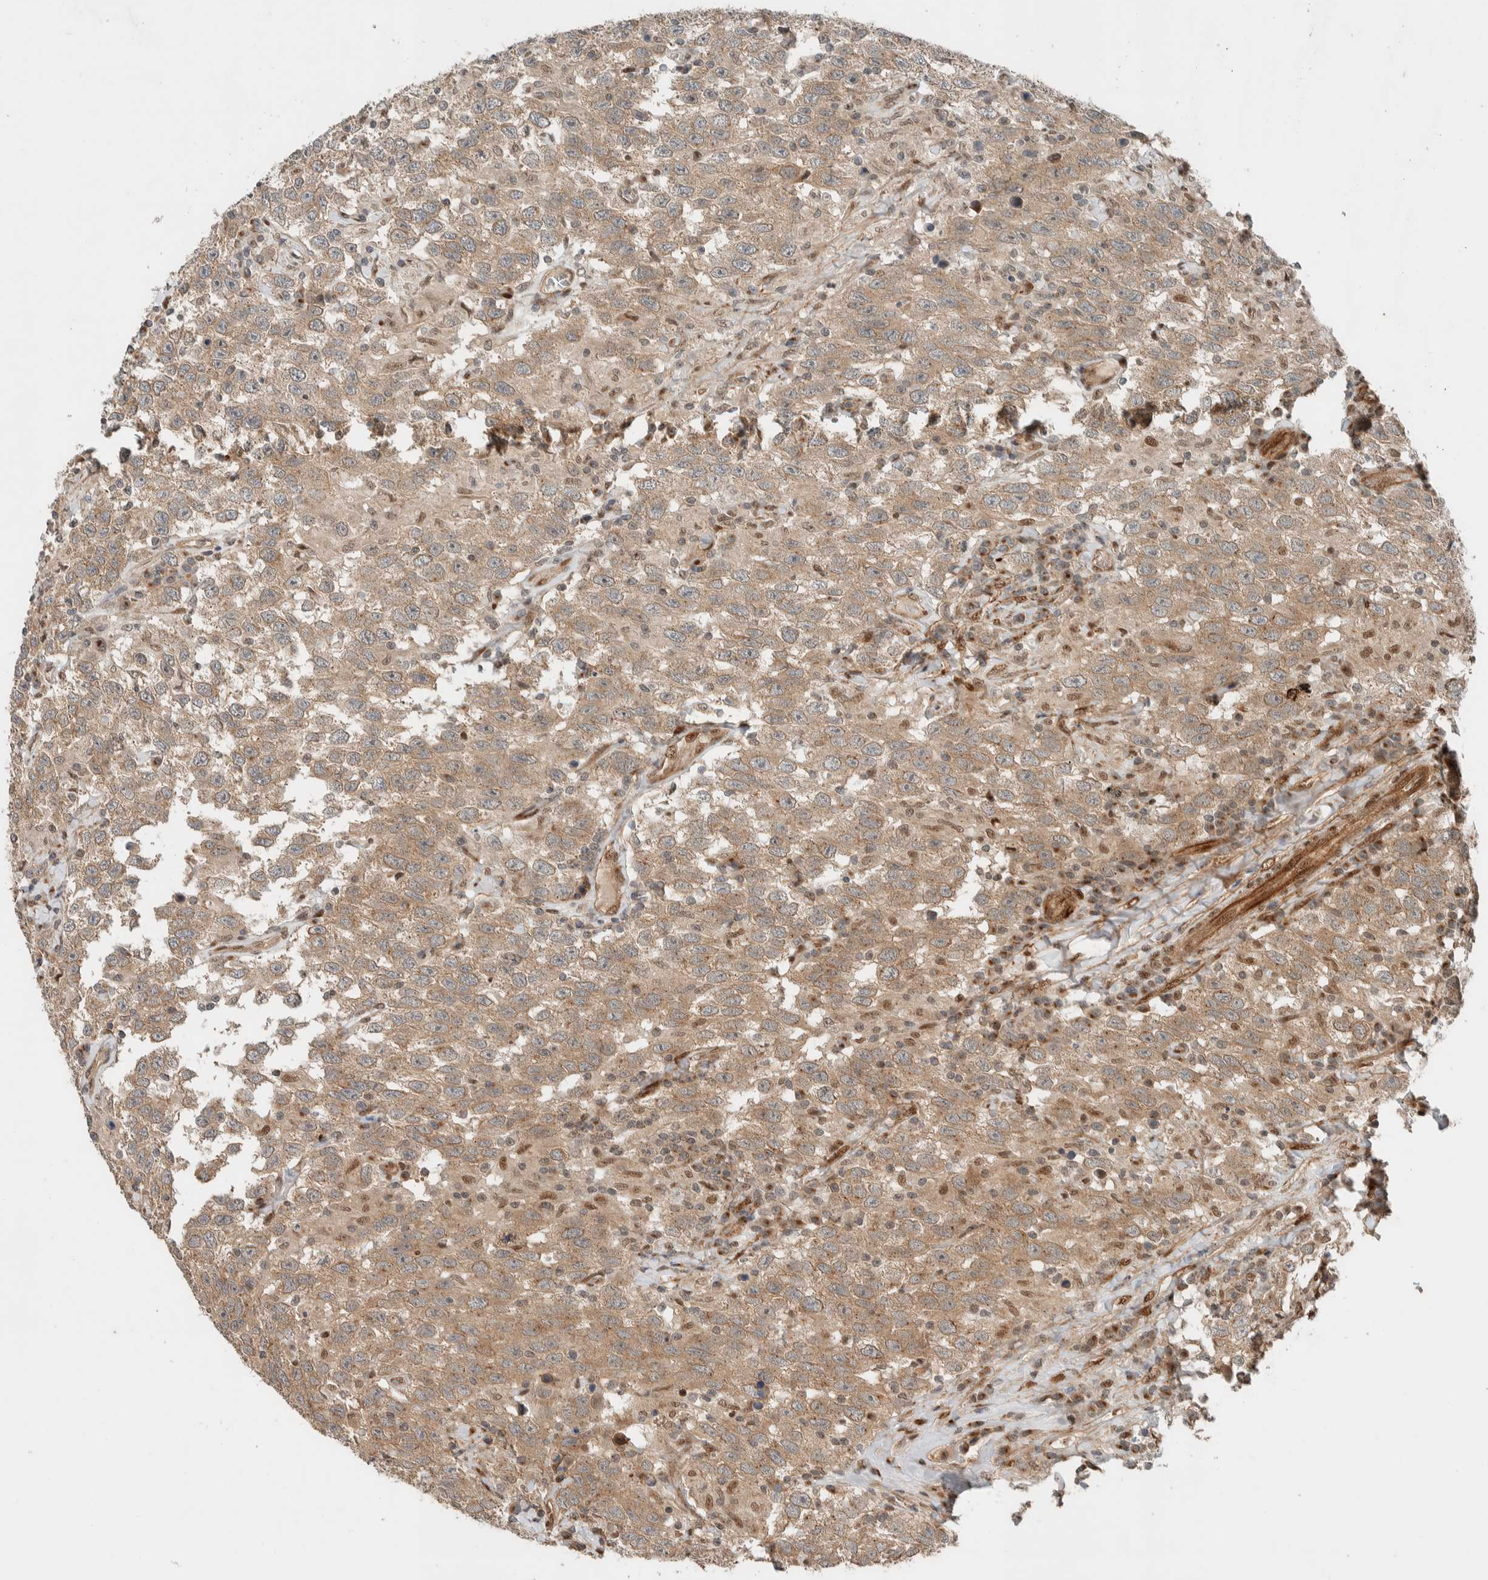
{"staining": {"intensity": "weak", "quantity": ">75%", "location": "cytoplasmic/membranous"}, "tissue": "testis cancer", "cell_type": "Tumor cells", "image_type": "cancer", "snomed": [{"axis": "morphology", "description": "Seminoma, NOS"}, {"axis": "topography", "description": "Testis"}], "caption": "DAB (3,3'-diaminobenzidine) immunohistochemical staining of testis cancer (seminoma) displays weak cytoplasmic/membranous protein expression in approximately >75% of tumor cells.", "gene": "STXBP4", "patient": {"sex": "male", "age": 41}}